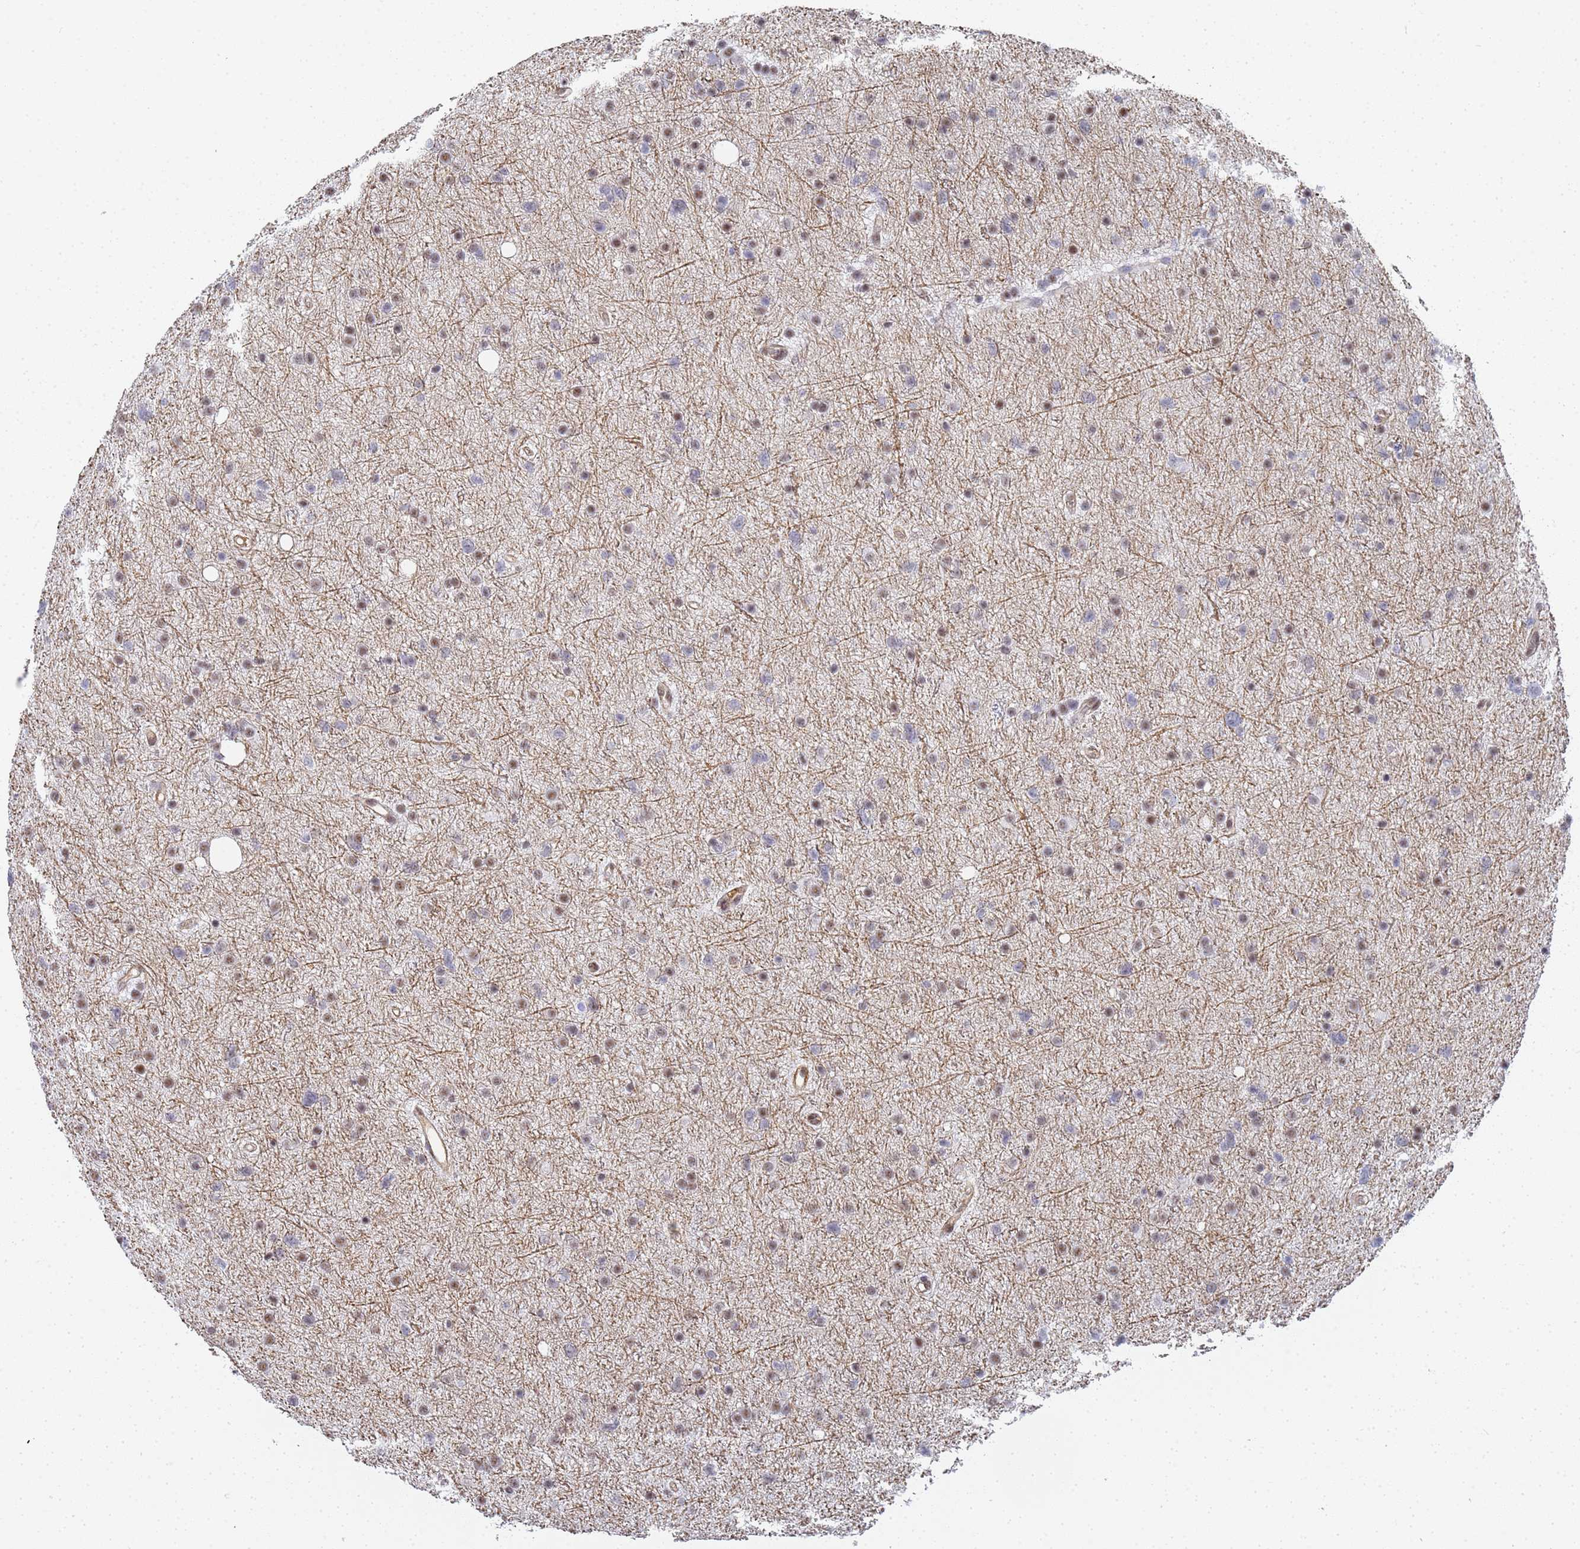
{"staining": {"intensity": "moderate", "quantity": "25%-75%", "location": "nuclear"}, "tissue": "glioma", "cell_type": "Tumor cells", "image_type": "cancer", "snomed": [{"axis": "morphology", "description": "Glioma, malignant, Low grade"}, {"axis": "topography", "description": "Cerebral cortex"}], "caption": "There is medium levels of moderate nuclear staining in tumor cells of malignant low-grade glioma, as demonstrated by immunohistochemical staining (brown color).", "gene": "PRRT4", "patient": {"sex": "female", "age": 39}}